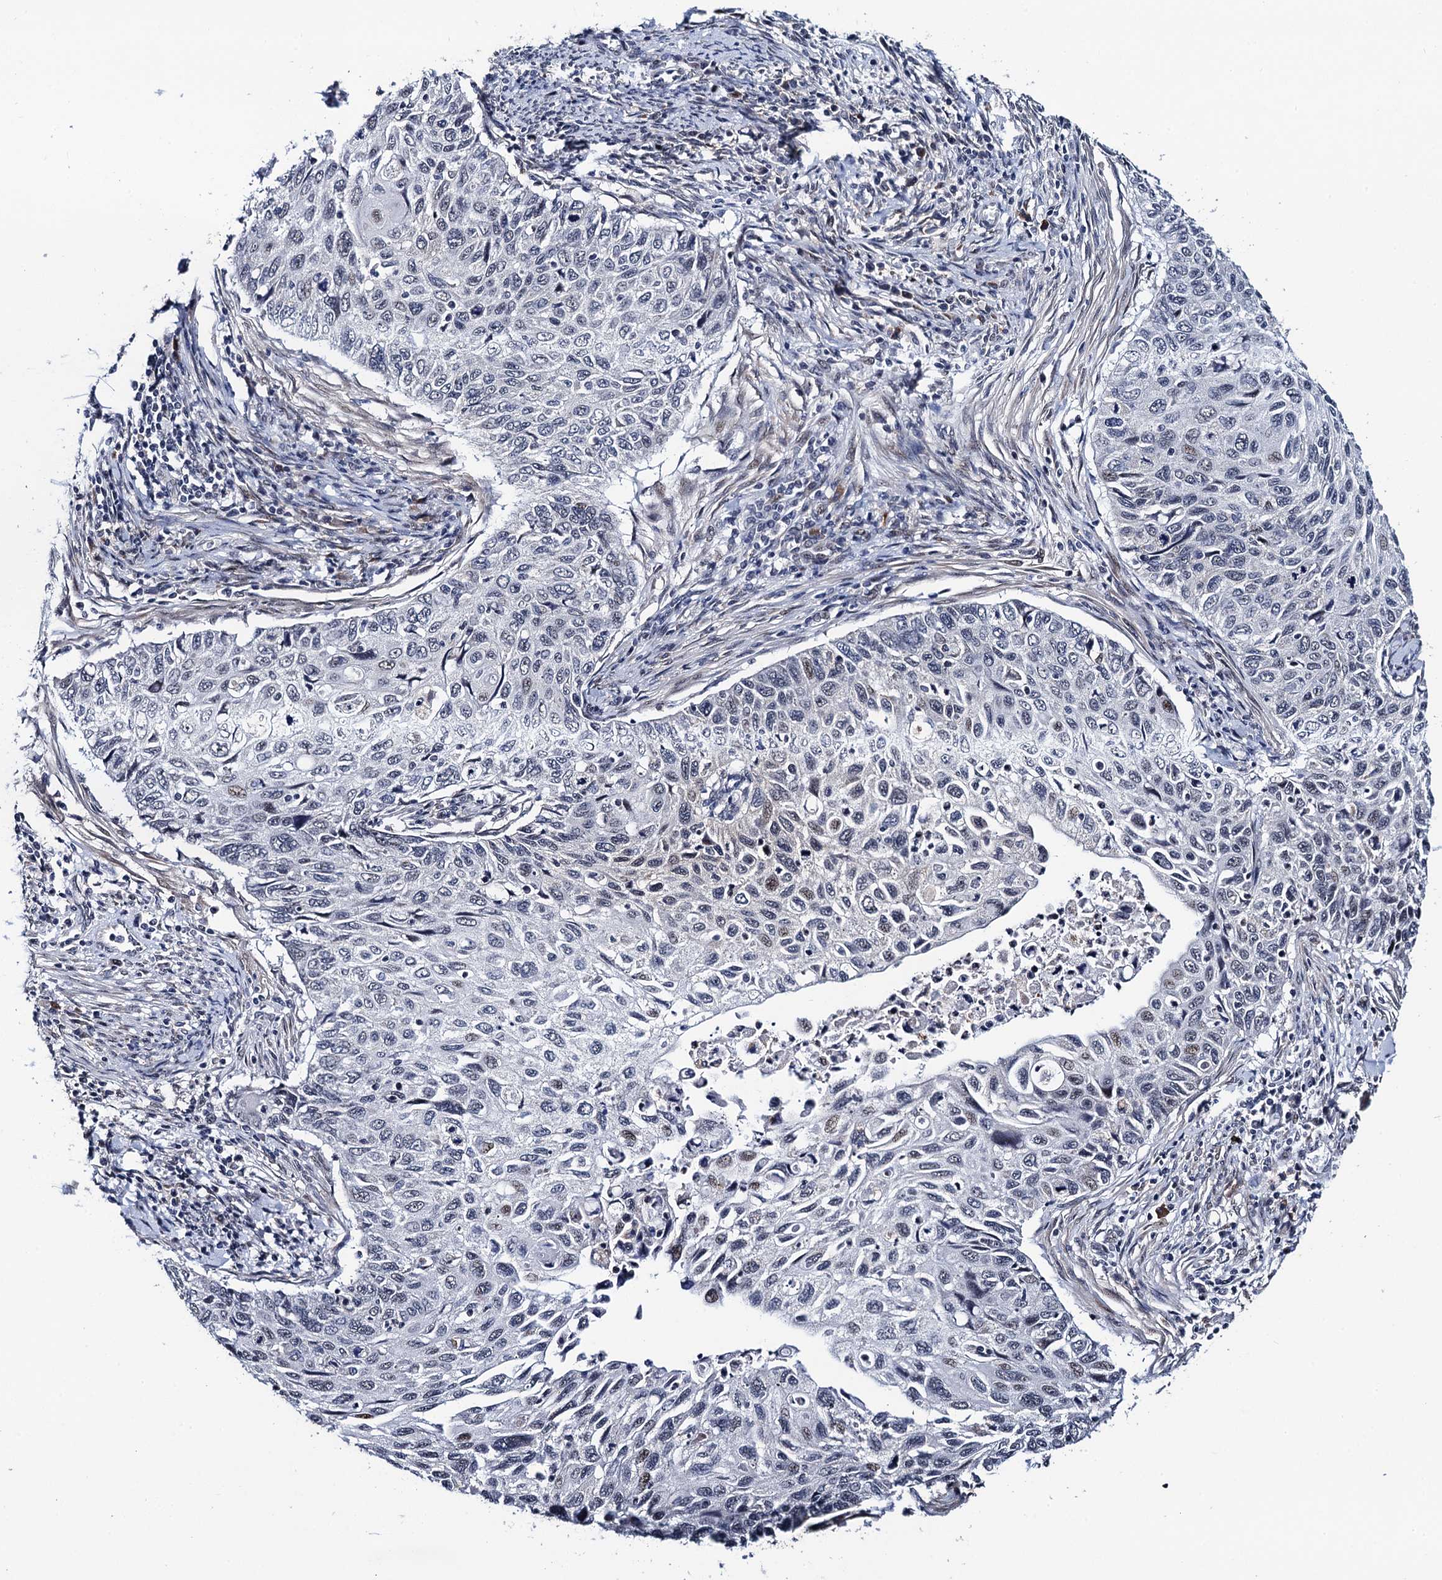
{"staining": {"intensity": "weak", "quantity": "<25%", "location": "nuclear"}, "tissue": "cervical cancer", "cell_type": "Tumor cells", "image_type": "cancer", "snomed": [{"axis": "morphology", "description": "Squamous cell carcinoma, NOS"}, {"axis": "topography", "description": "Cervix"}], "caption": "High magnification brightfield microscopy of cervical cancer (squamous cell carcinoma) stained with DAB (3,3'-diaminobenzidine) (brown) and counterstained with hematoxylin (blue): tumor cells show no significant staining.", "gene": "FAM222A", "patient": {"sex": "female", "age": 70}}